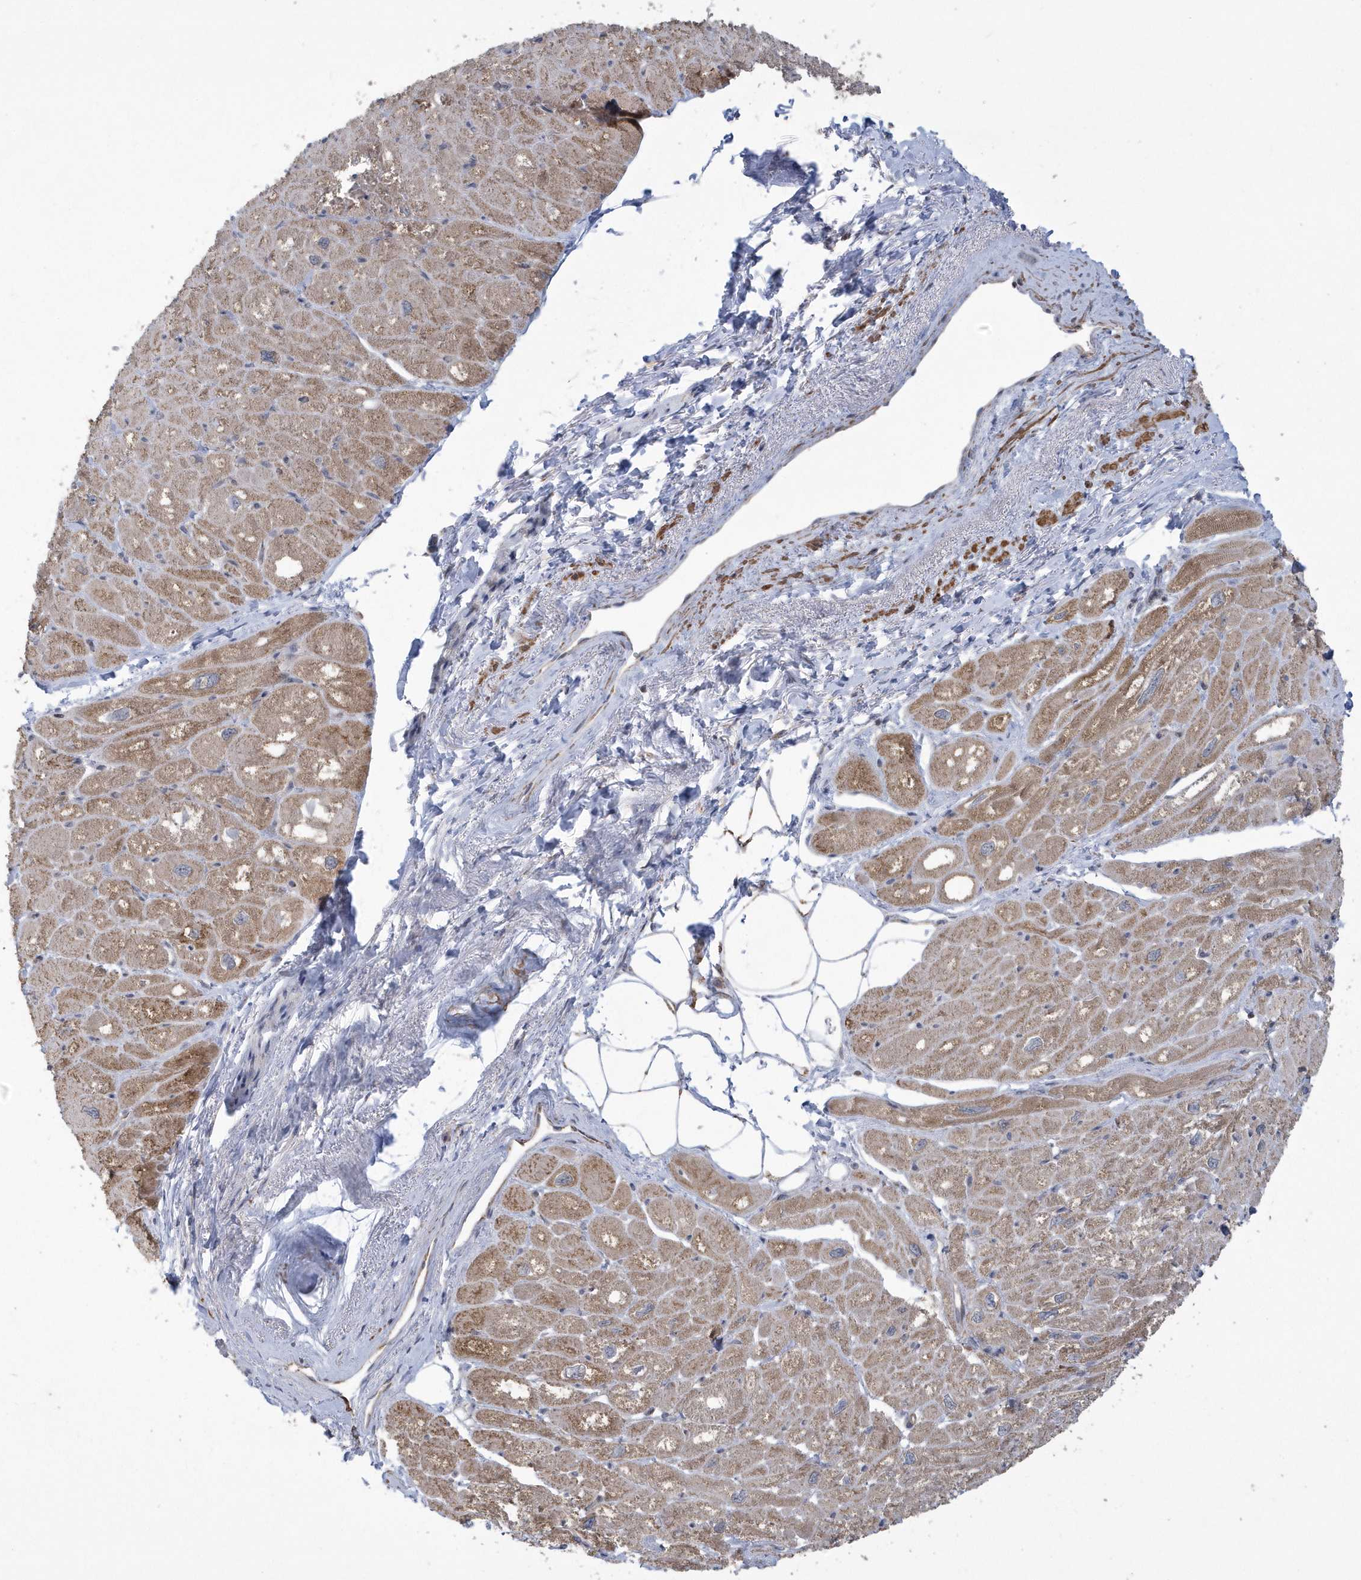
{"staining": {"intensity": "moderate", "quantity": ">75%", "location": "cytoplasmic/membranous"}, "tissue": "heart muscle", "cell_type": "Cardiomyocytes", "image_type": "normal", "snomed": [{"axis": "morphology", "description": "Normal tissue, NOS"}, {"axis": "topography", "description": "Heart"}], "caption": "Immunohistochemistry micrograph of unremarkable heart muscle: human heart muscle stained using IHC shows medium levels of moderate protein expression localized specifically in the cytoplasmic/membranous of cardiomyocytes, appearing as a cytoplasmic/membranous brown color.", "gene": "SLX9", "patient": {"sex": "male", "age": 50}}